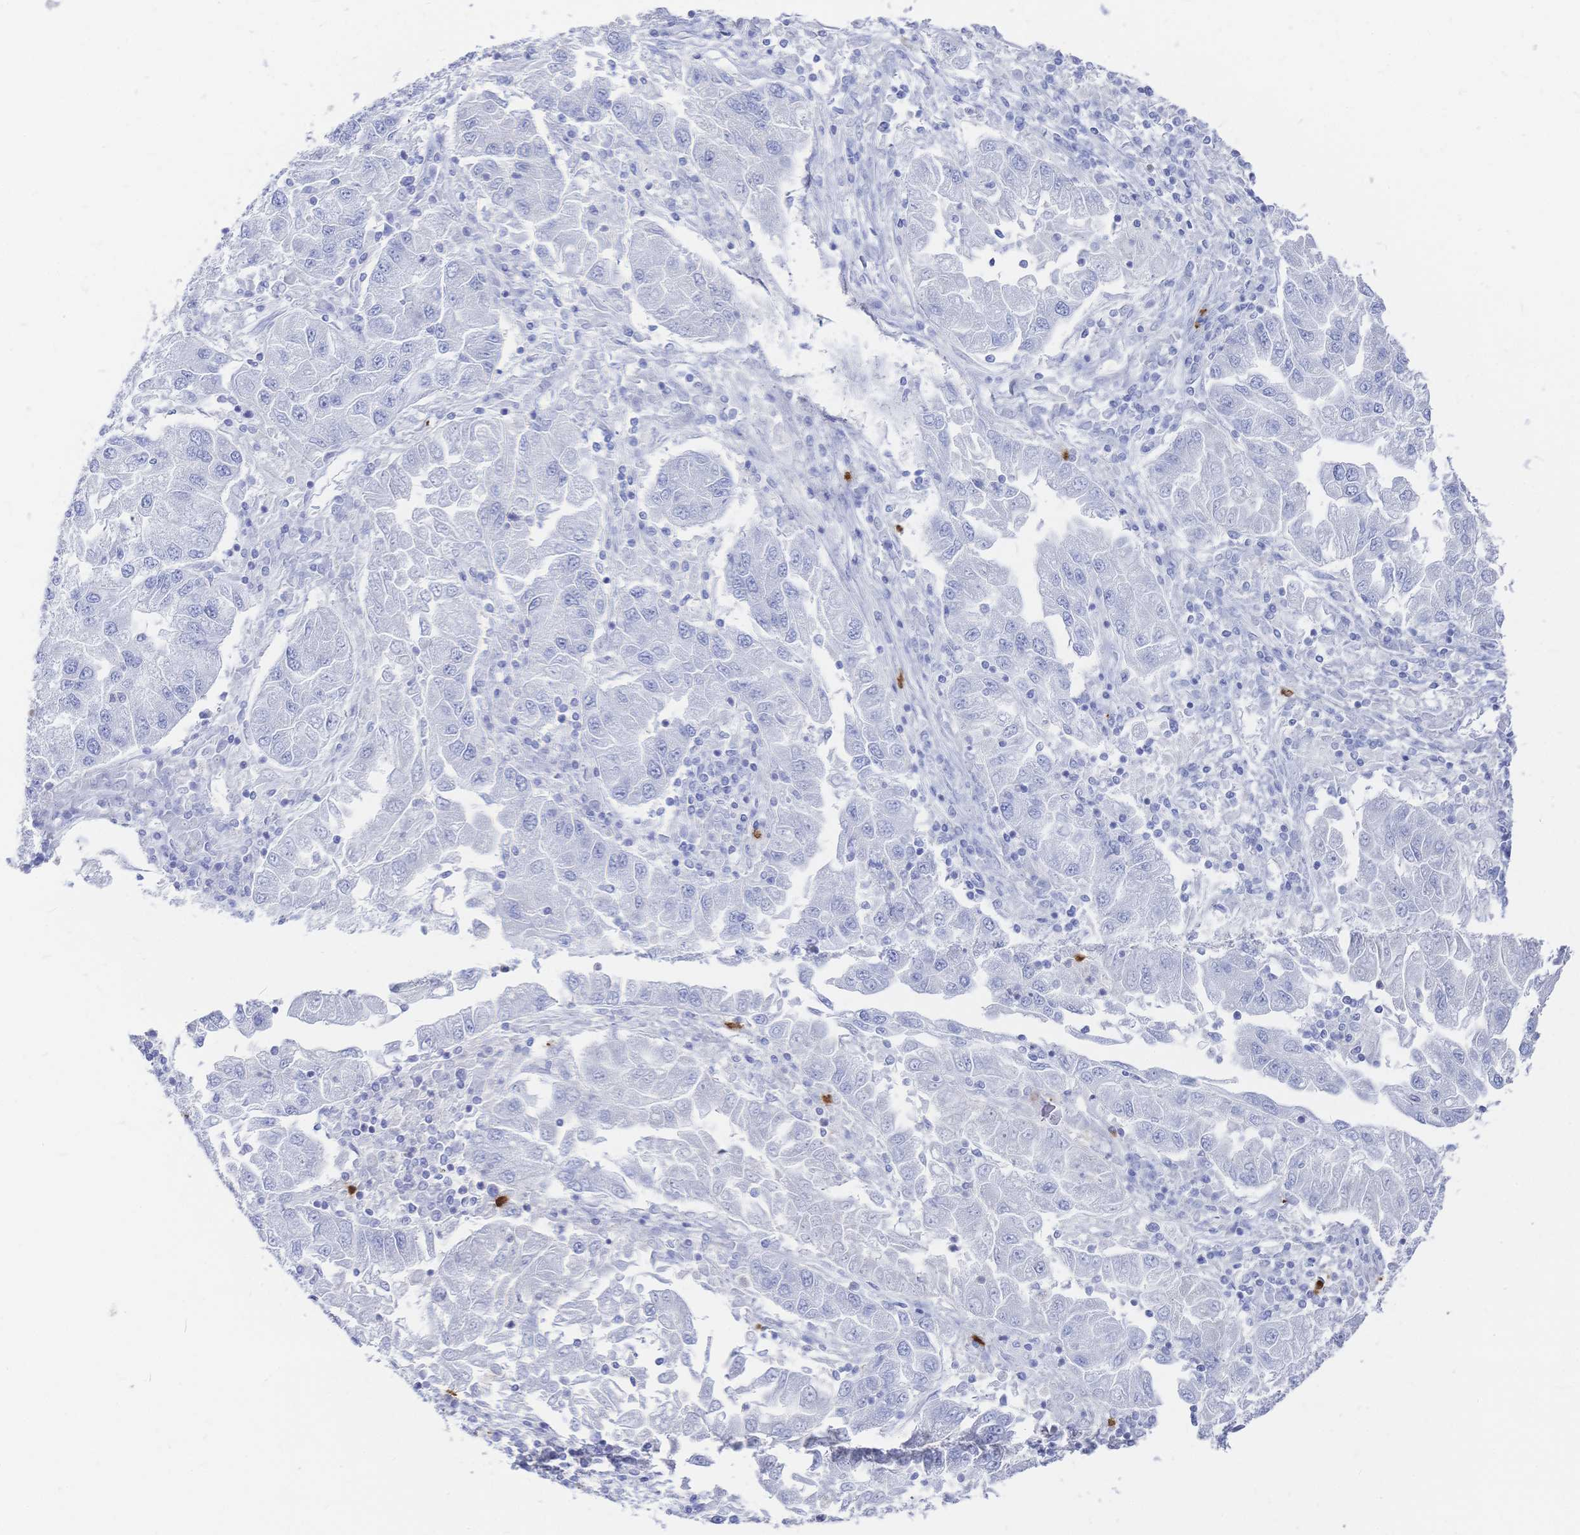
{"staining": {"intensity": "negative", "quantity": "none", "location": "none"}, "tissue": "lung cancer", "cell_type": "Tumor cells", "image_type": "cancer", "snomed": [{"axis": "morphology", "description": "Adenocarcinoma, NOS"}, {"axis": "morphology", "description": "Adenocarcinoma primary or metastatic"}, {"axis": "topography", "description": "Lung"}], "caption": "Tumor cells show no significant staining in lung adenocarcinoma primary or metastatic.", "gene": "IL2RB", "patient": {"sex": "male", "age": 74}}